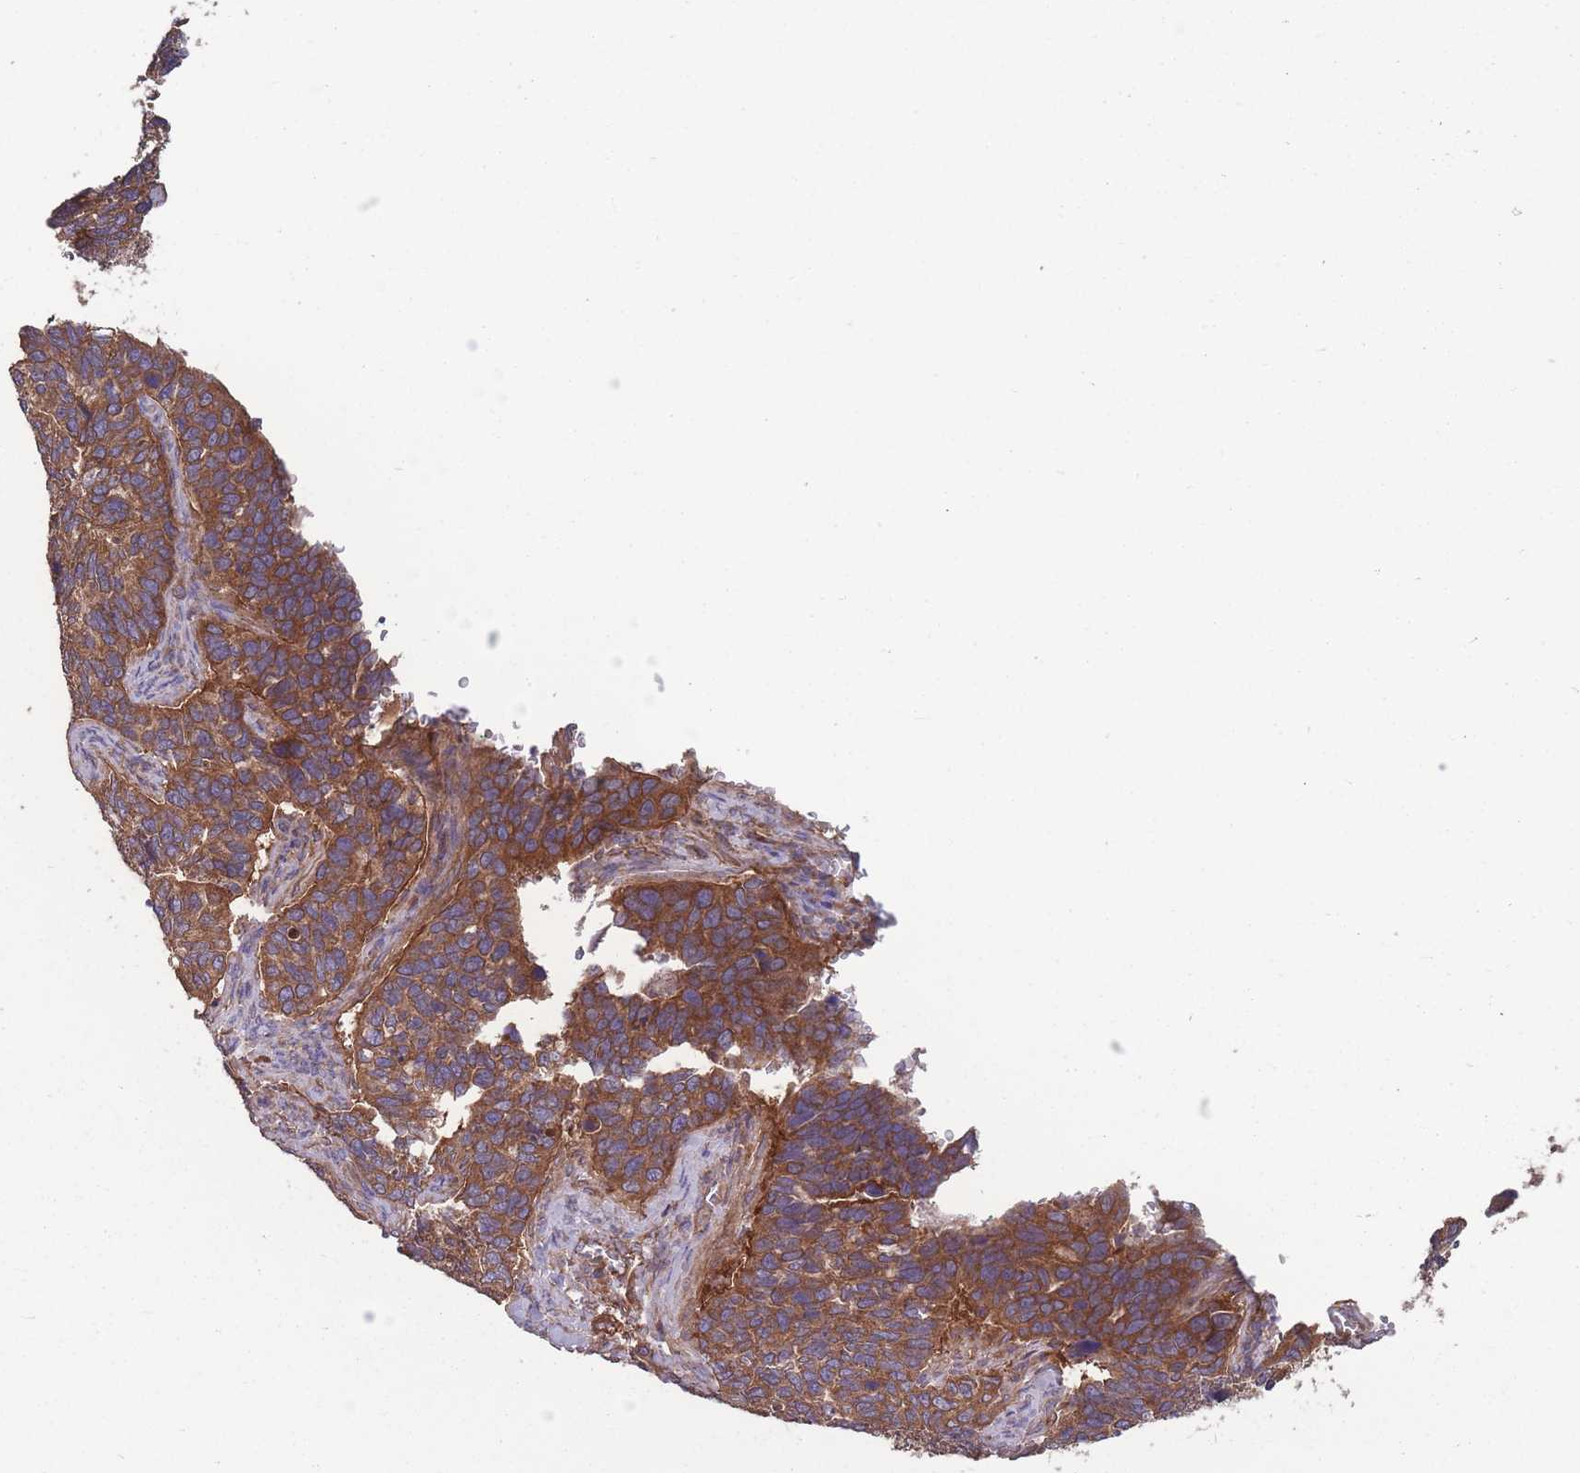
{"staining": {"intensity": "strong", "quantity": ">75%", "location": "cytoplasmic/membranous"}, "tissue": "cervical cancer", "cell_type": "Tumor cells", "image_type": "cancer", "snomed": [{"axis": "morphology", "description": "Squamous cell carcinoma, NOS"}, {"axis": "topography", "description": "Cervix"}], "caption": "This photomicrograph exhibits IHC staining of human cervical squamous cell carcinoma, with high strong cytoplasmic/membranous staining in about >75% of tumor cells.", "gene": "ZPR1", "patient": {"sex": "female", "age": 38}}